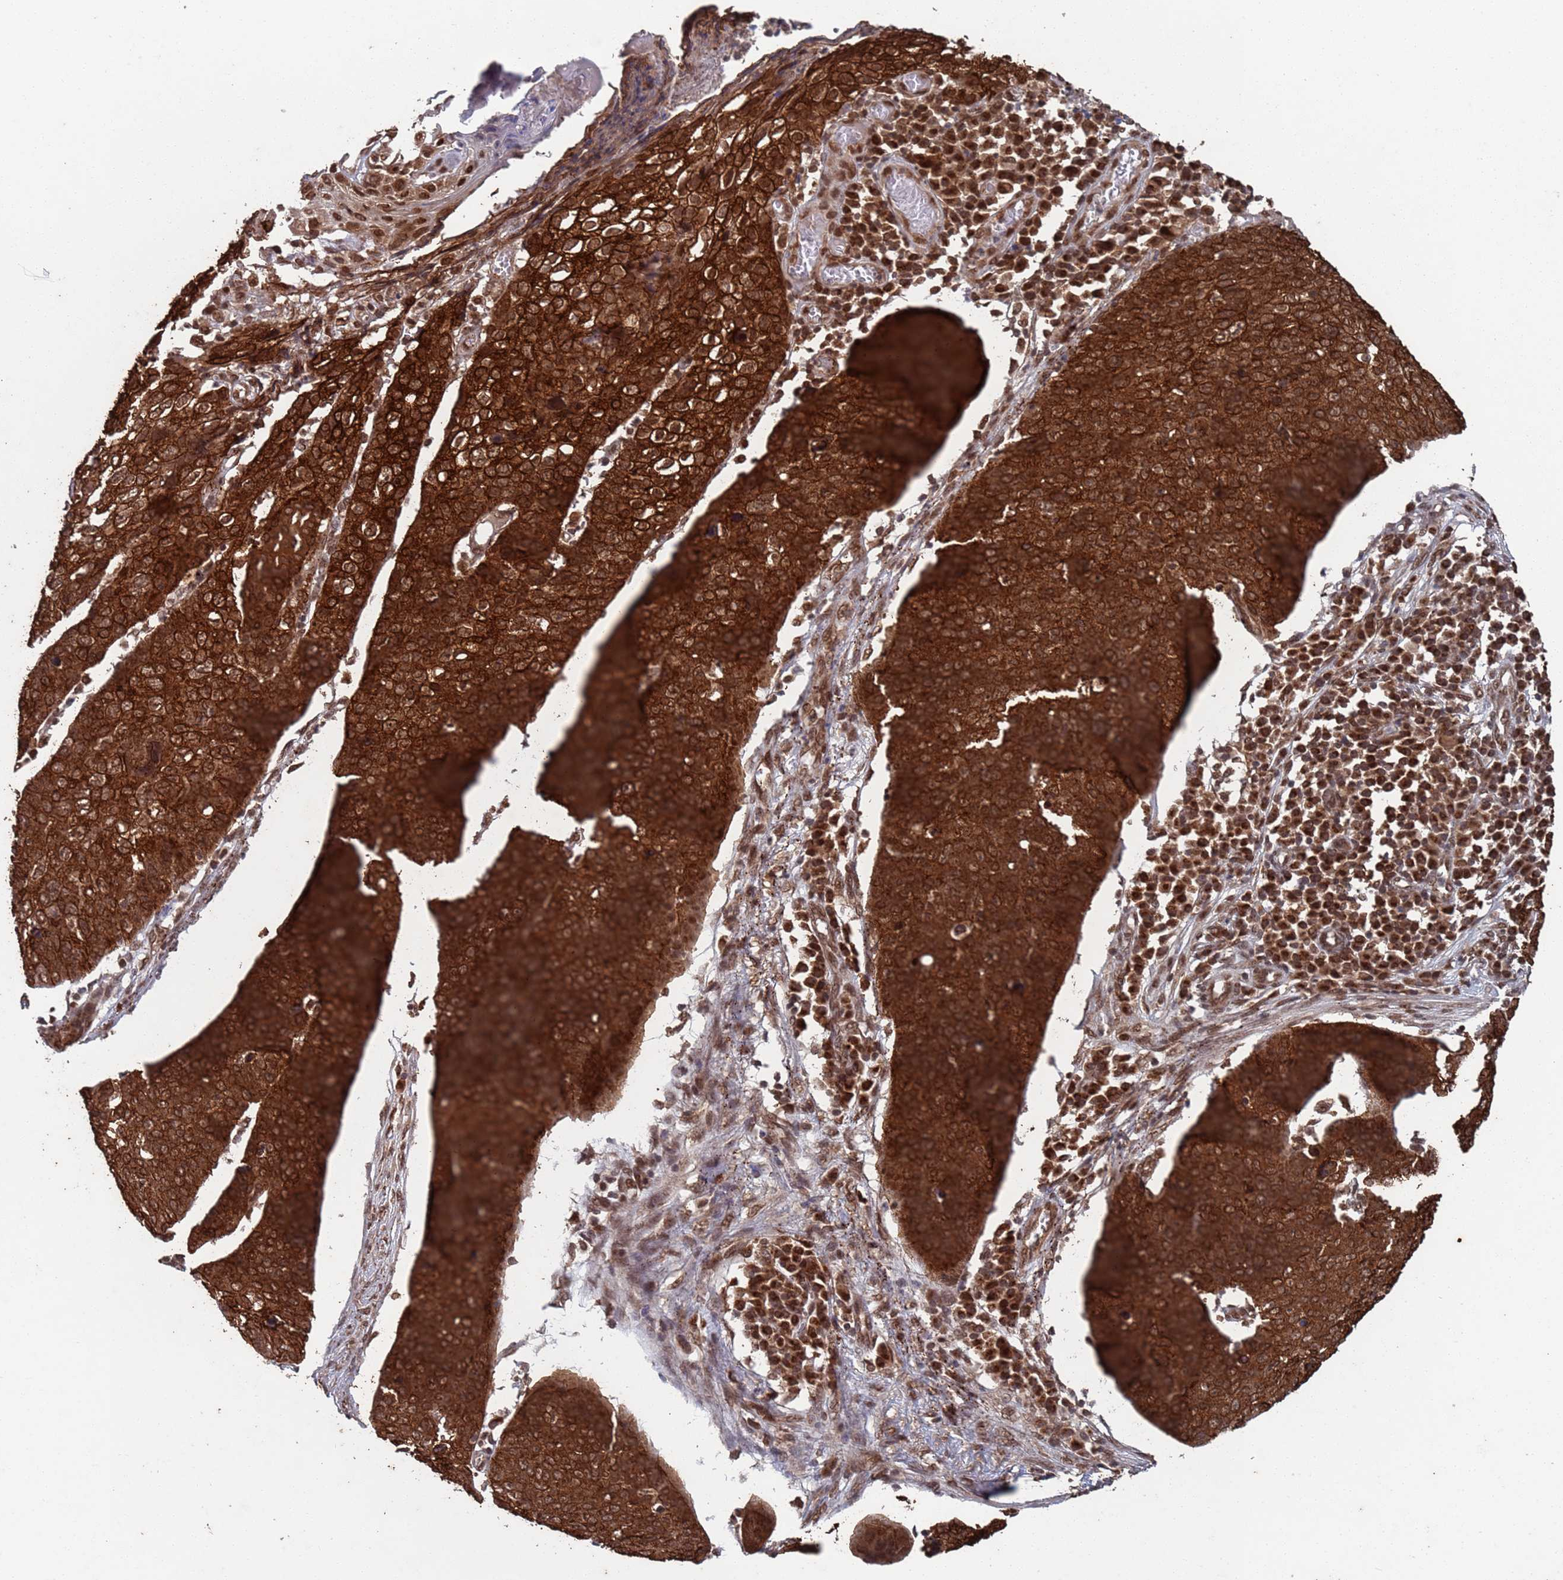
{"staining": {"intensity": "strong", "quantity": ">75%", "location": "cytoplasmic/membranous,nuclear"}, "tissue": "skin cancer", "cell_type": "Tumor cells", "image_type": "cancer", "snomed": [{"axis": "morphology", "description": "Squamous cell carcinoma, NOS"}, {"axis": "topography", "description": "Skin"}], "caption": "Skin cancer (squamous cell carcinoma) stained with DAB immunohistochemistry exhibits high levels of strong cytoplasmic/membranous and nuclear expression in about >75% of tumor cells.", "gene": "FUBP3", "patient": {"sex": "male", "age": 71}}